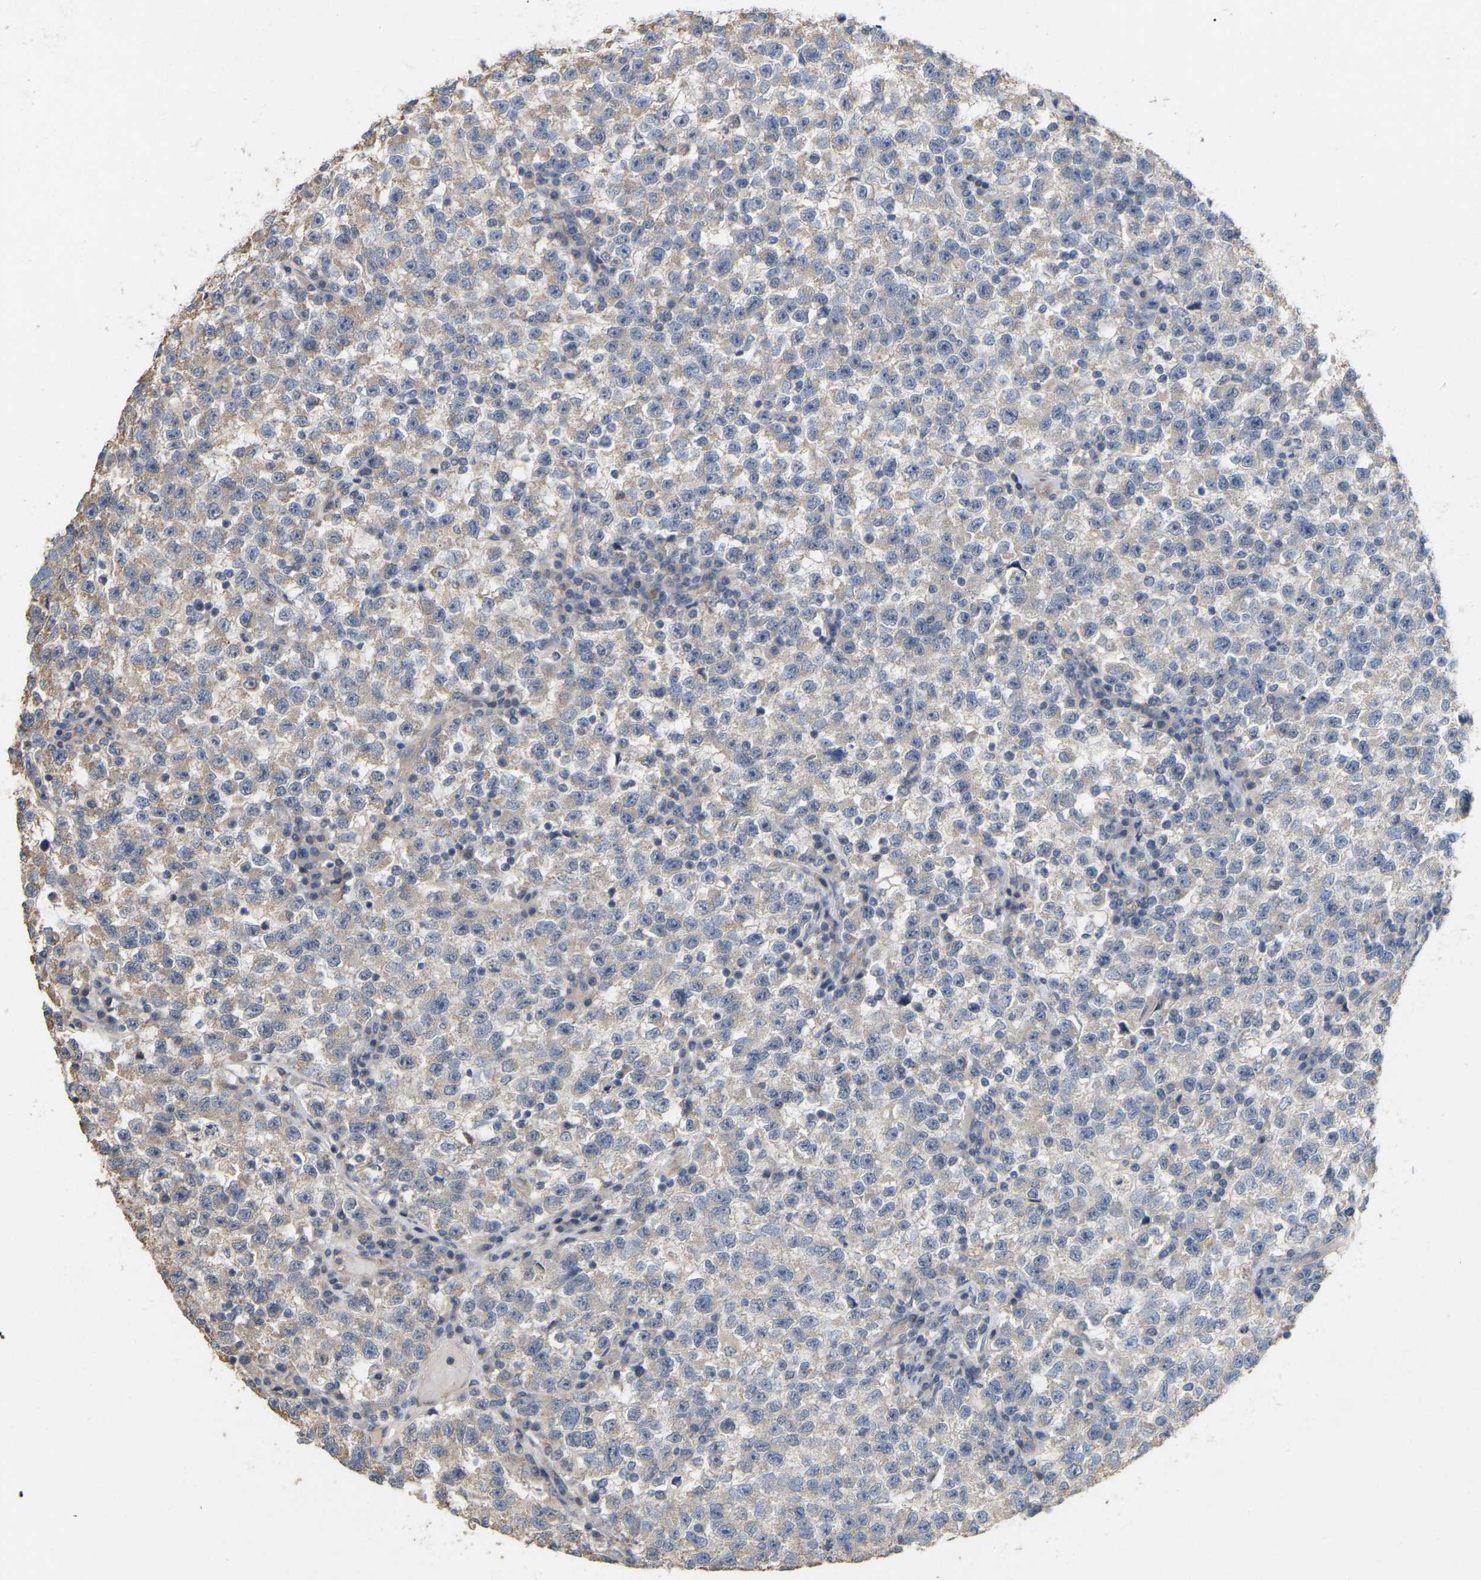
{"staining": {"intensity": "weak", "quantity": "25%-75%", "location": "cytoplasmic/membranous"}, "tissue": "testis cancer", "cell_type": "Tumor cells", "image_type": "cancer", "snomed": [{"axis": "morphology", "description": "Seminoma, NOS"}, {"axis": "topography", "description": "Testis"}], "caption": "Tumor cells exhibit low levels of weak cytoplasmic/membranous staining in approximately 25%-75% of cells in seminoma (testis). (DAB (3,3'-diaminobenzidine) IHC, brown staining for protein, blue staining for nuclei).", "gene": "SSH1", "patient": {"sex": "male", "age": 22}}